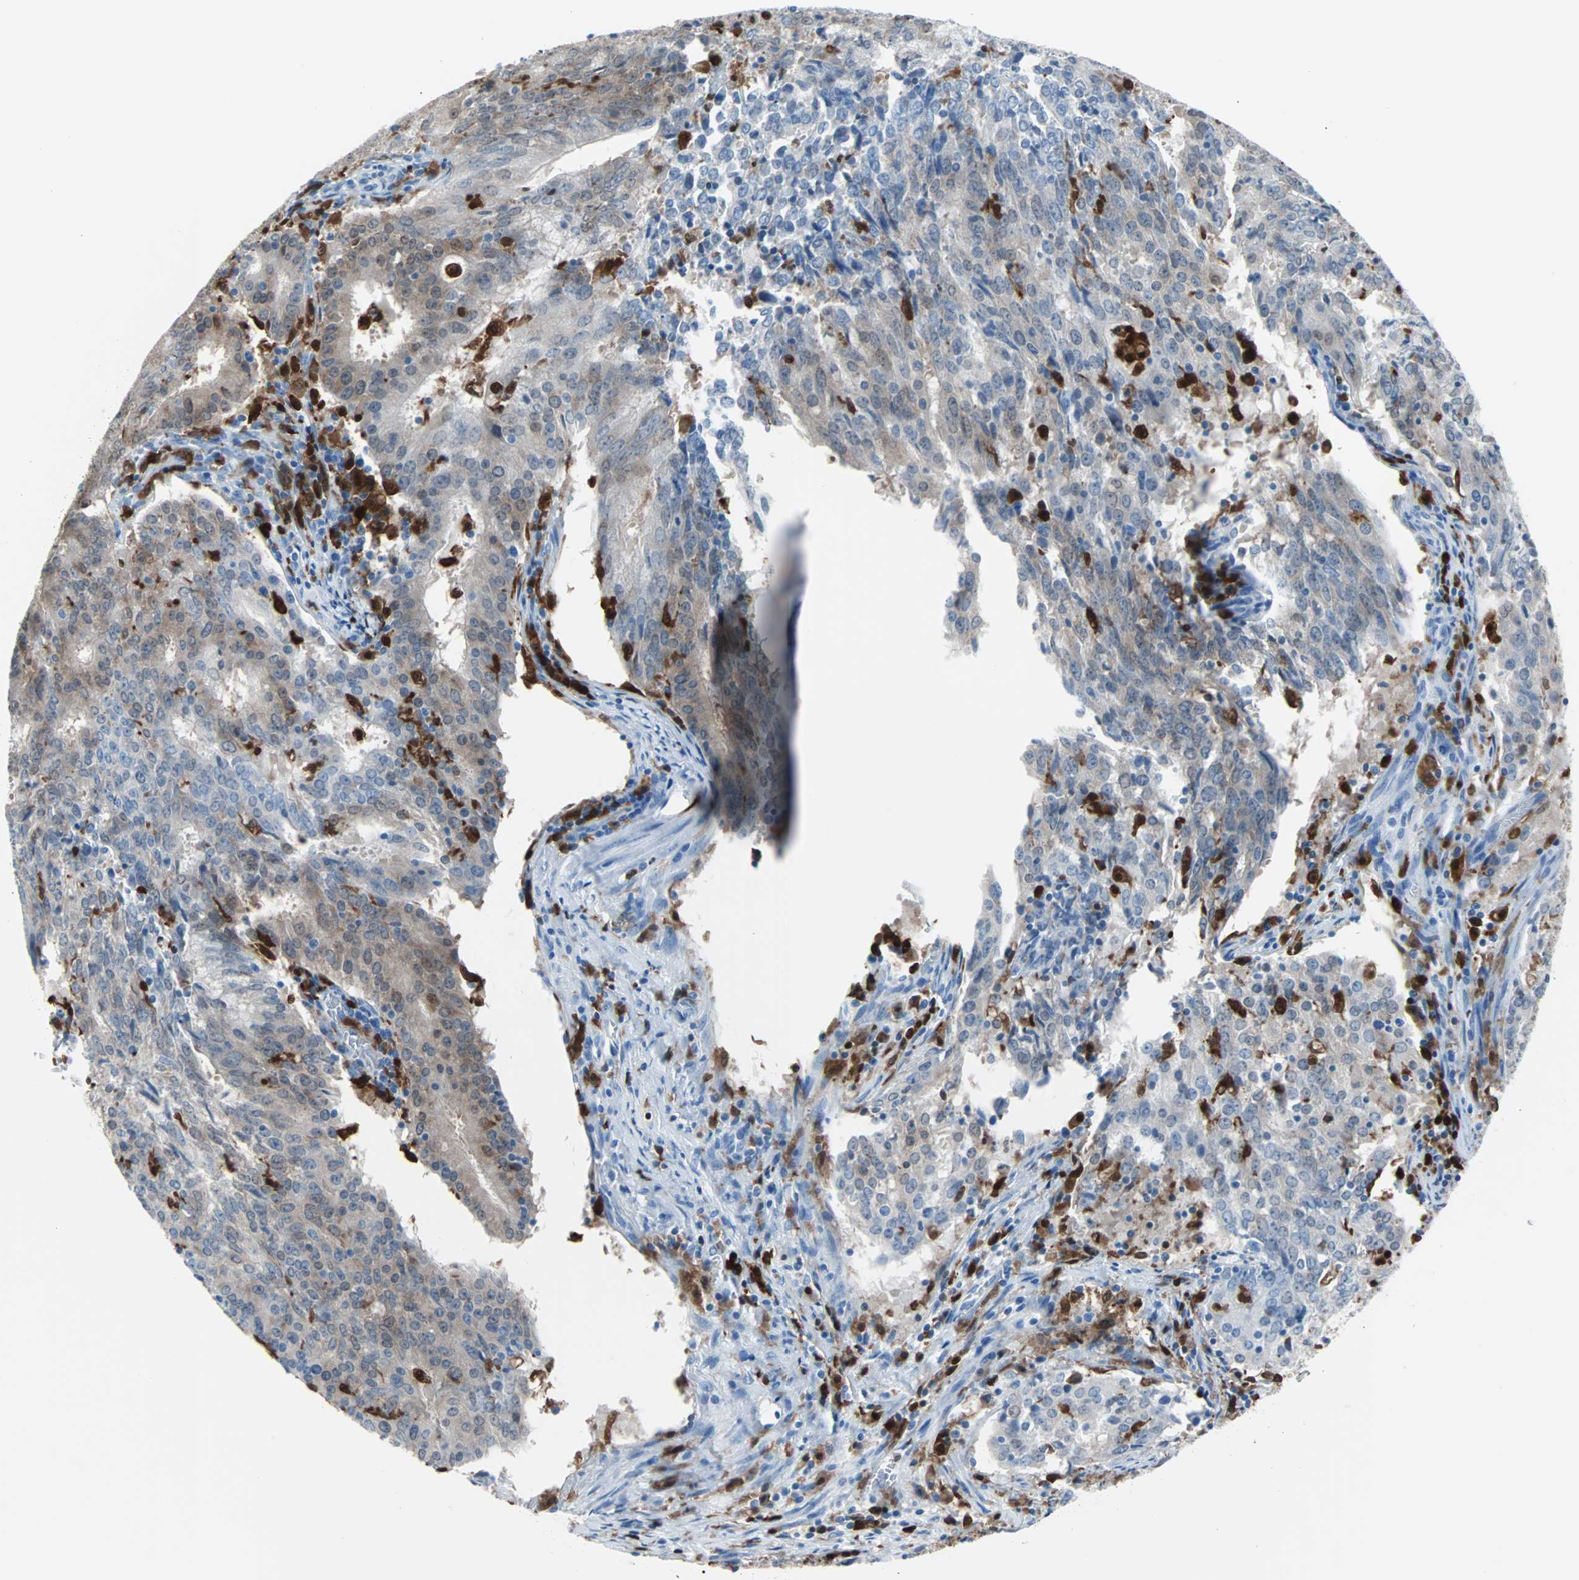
{"staining": {"intensity": "moderate", "quantity": ">75%", "location": "cytoplasmic/membranous"}, "tissue": "cervical cancer", "cell_type": "Tumor cells", "image_type": "cancer", "snomed": [{"axis": "morphology", "description": "Adenocarcinoma, NOS"}, {"axis": "topography", "description": "Cervix"}], "caption": "Tumor cells display medium levels of moderate cytoplasmic/membranous positivity in about >75% of cells in human adenocarcinoma (cervical). (Stains: DAB in brown, nuclei in blue, Microscopy: brightfield microscopy at high magnification).", "gene": "SYK", "patient": {"sex": "female", "age": 44}}